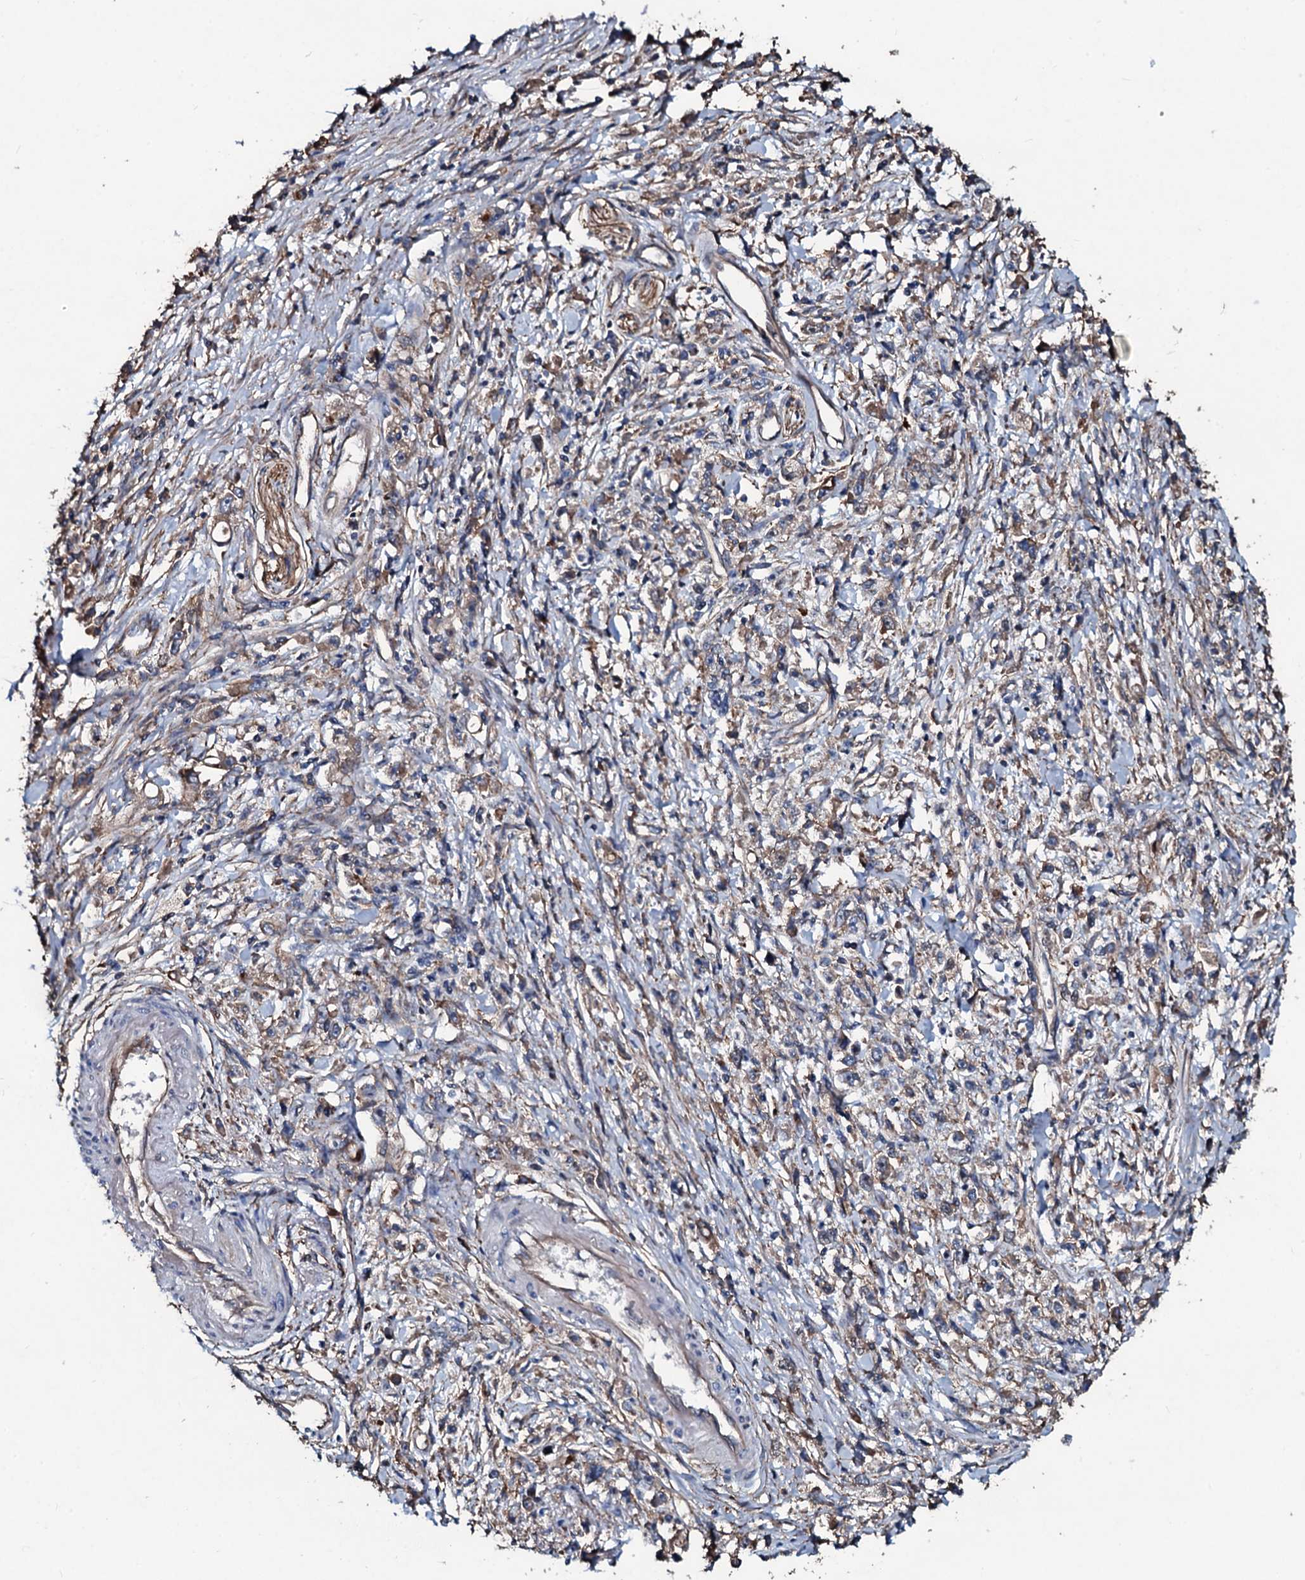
{"staining": {"intensity": "weak", "quantity": "25%-75%", "location": "cytoplasmic/membranous"}, "tissue": "stomach cancer", "cell_type": "Tumor cells", "image_type": "cancer", "snomed": [{"axis": "morphology", "description": "Adenocarcinoma, NOS"}, {"axis": "topography", "description": "Stomach"}], "caption": "Immunohistochemistry (IHC) photomicrograph of human stomach adenocarcinoma stained for a protein (brown), which demonstrates low levels of weak cytoplasmic/membranous staining in about 25%-75% of tumor cells.", "gene": "DMAC2", "patient": {"sex": "female", "age": 59}}